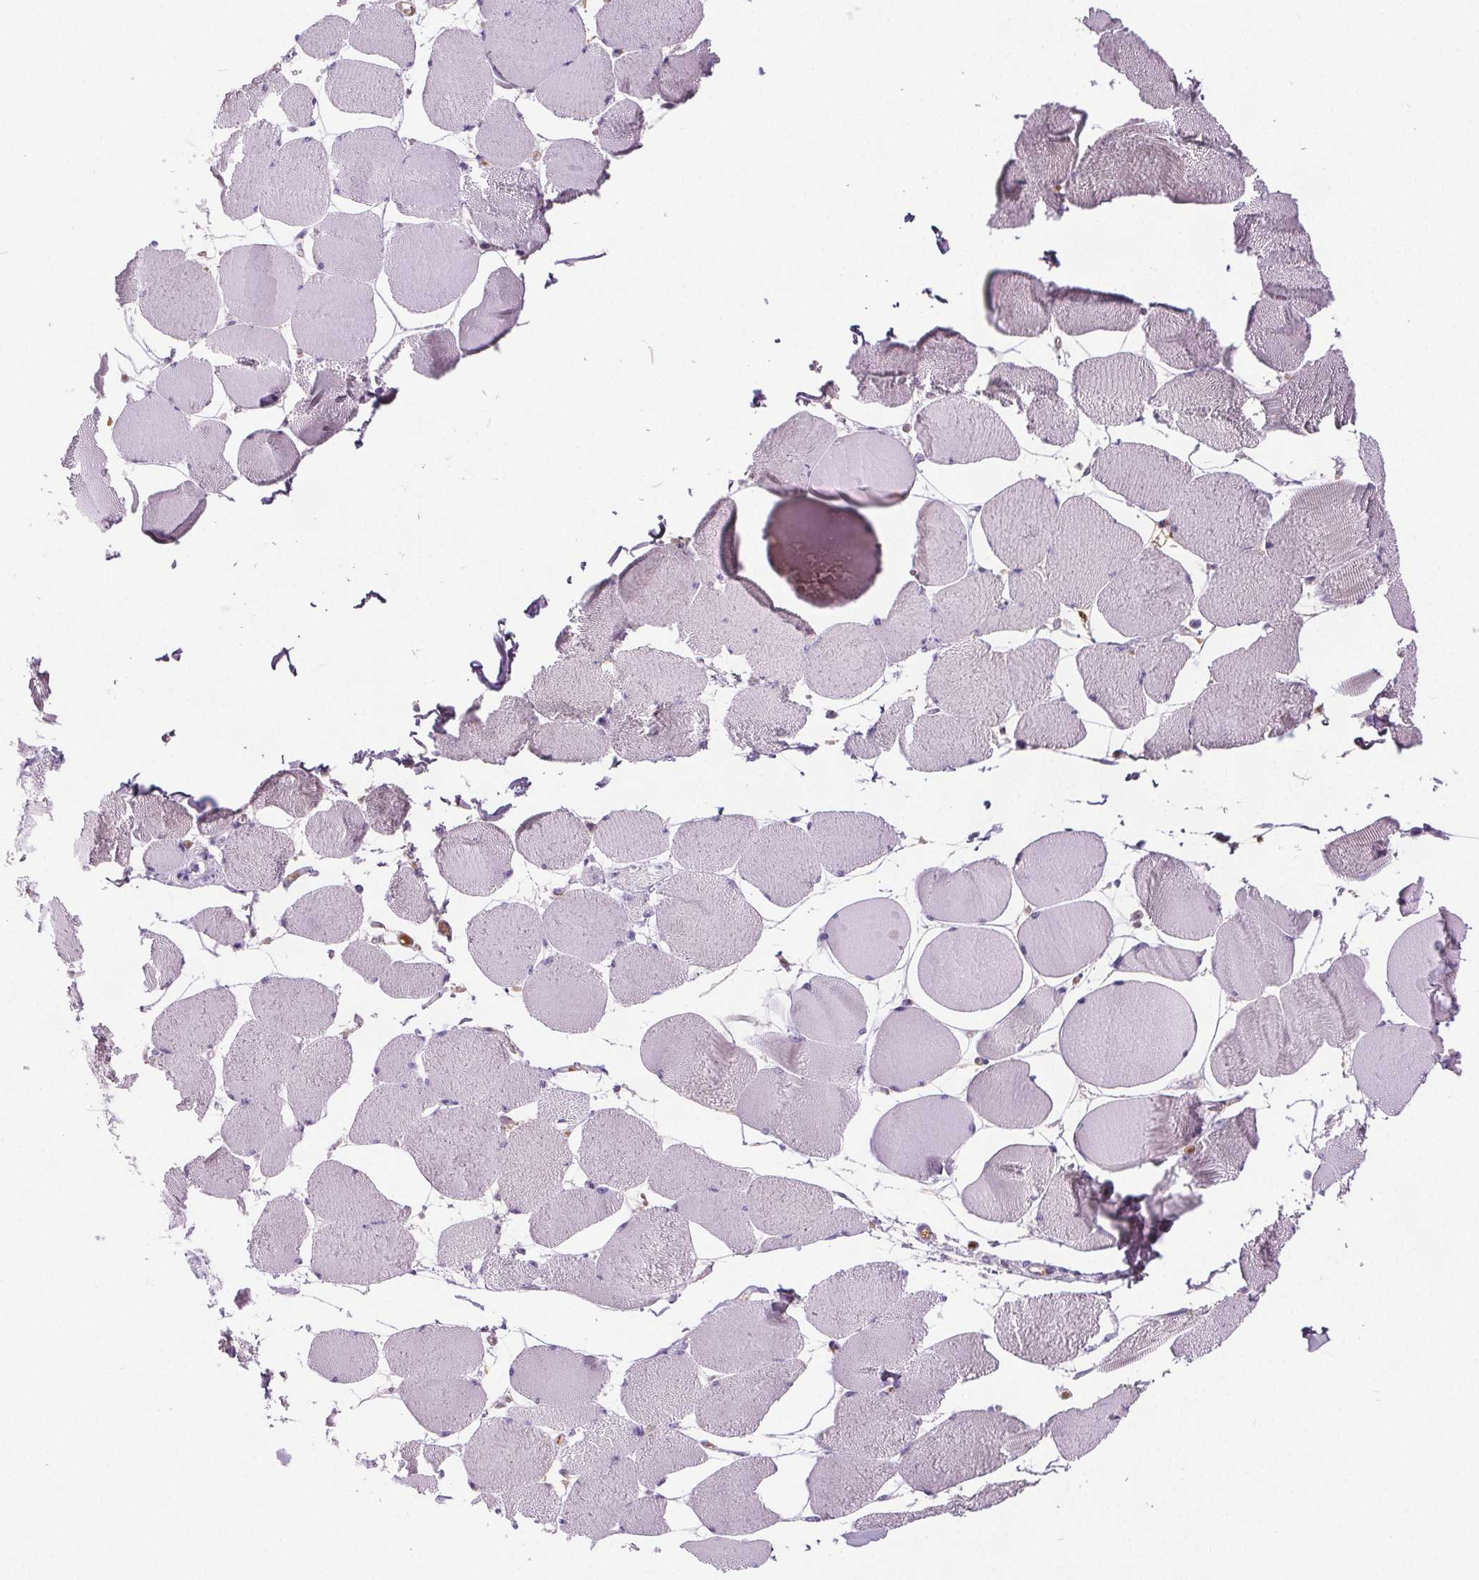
{"staining": {"intensity": "negative", "quantity": "none", "location": "none"}, "tissue": "skeletal muscle", "cell_type": "Myocytes", "image_type": "normal", "snomed": [{"axis": "morphology", "description": "Normal tissue, NOS"}, {"axis": "topography", "description": "Skeletal muscle"}], "caption": "Immunohistochemical staining of unremarkable human skeletal muscle displays no significant expression in myocytes.", "gene": "CD5L", "patient": {"sex": "female", "age": 75}}